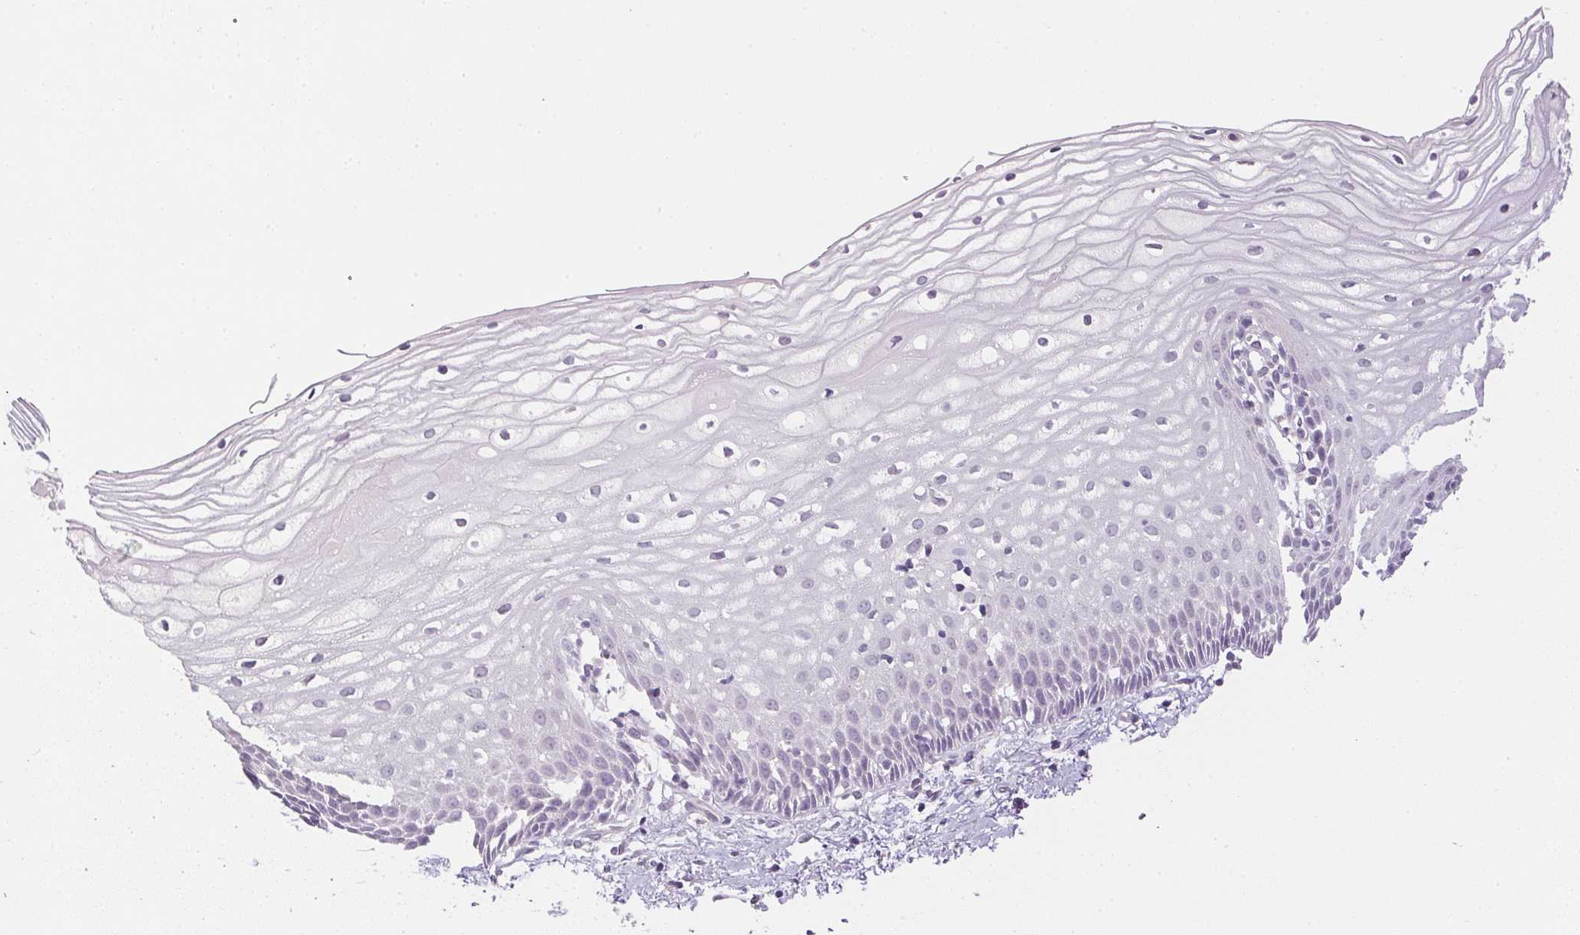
{"staining": {"intensity": "negative", "quantity": "none", "location": "none"}, "tissue": "cervix", "cell_type": "Glandular cells", "image_type": "normal", "snomed": [{"axis": "morphology", "description": "Normal tissue, NOS"}, {"axis": "topography", "description": "Cervix"}], "caption": "Immunohistochemical staining of benign cervix shows no significant staining in glandular cells.", "gene": "PRL", "patient": {"sex": "female", "age": 36}}